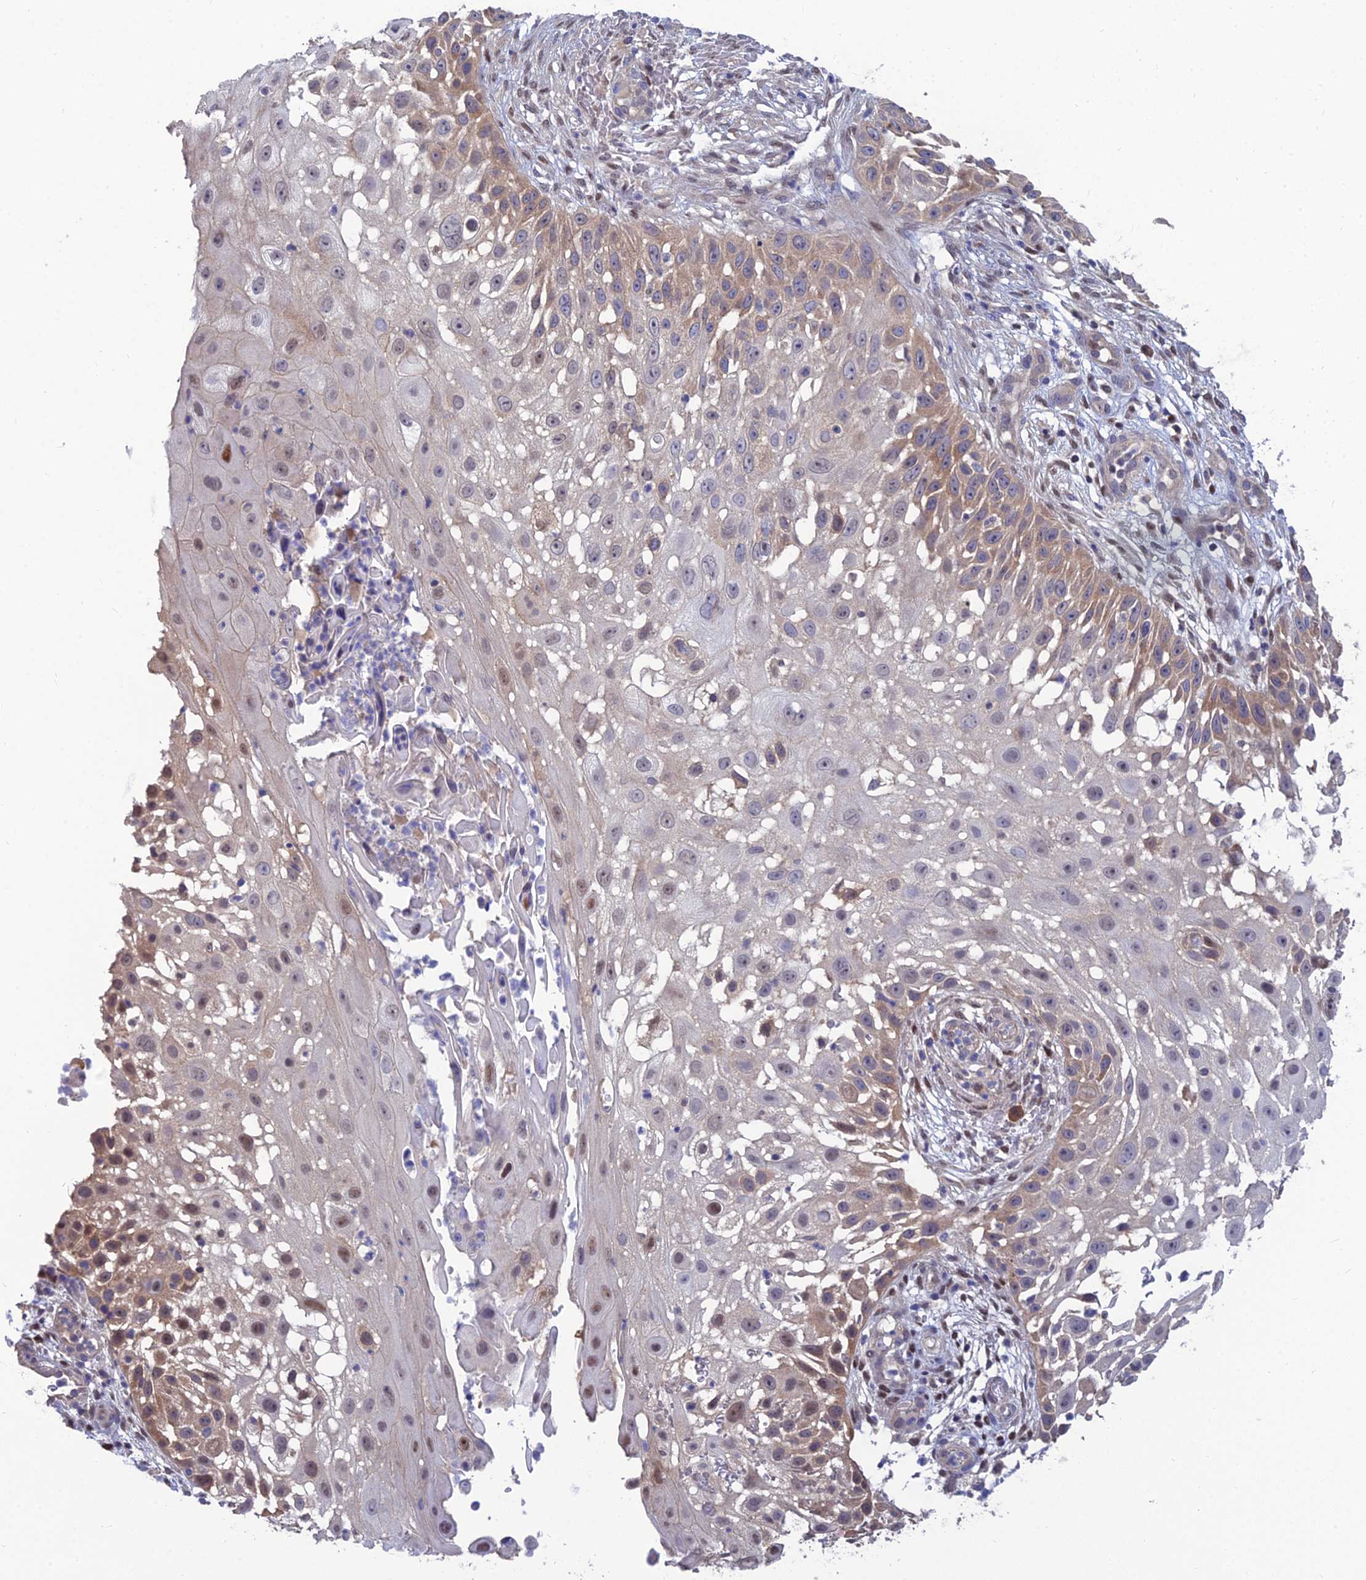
{"staining": {"intensity": "weak", "quantity": "25%-75%", "location": "cytoplasmic/membranous,nuclear"}, "tissue": "skin cancer", "cell_type": "Tumor cells", "image_type": "cancer", "snomed": [{"axis": "morphology", "description": "Squamous cell carcinoma, NOS"}, {"axis": "topography", "description": "Skin"}], "caption": "Protein expression analysis of skin cancer (squamous cell carcinoma) demonstrates weak cytoplasmic/membranous and nuclear positivity in about 25%-75% of tumor cells. (DAB IHC with brightfield microscopy, high magnification).", "gene": "DNPEP", "patient": {"sex": "female", "age": 44}}